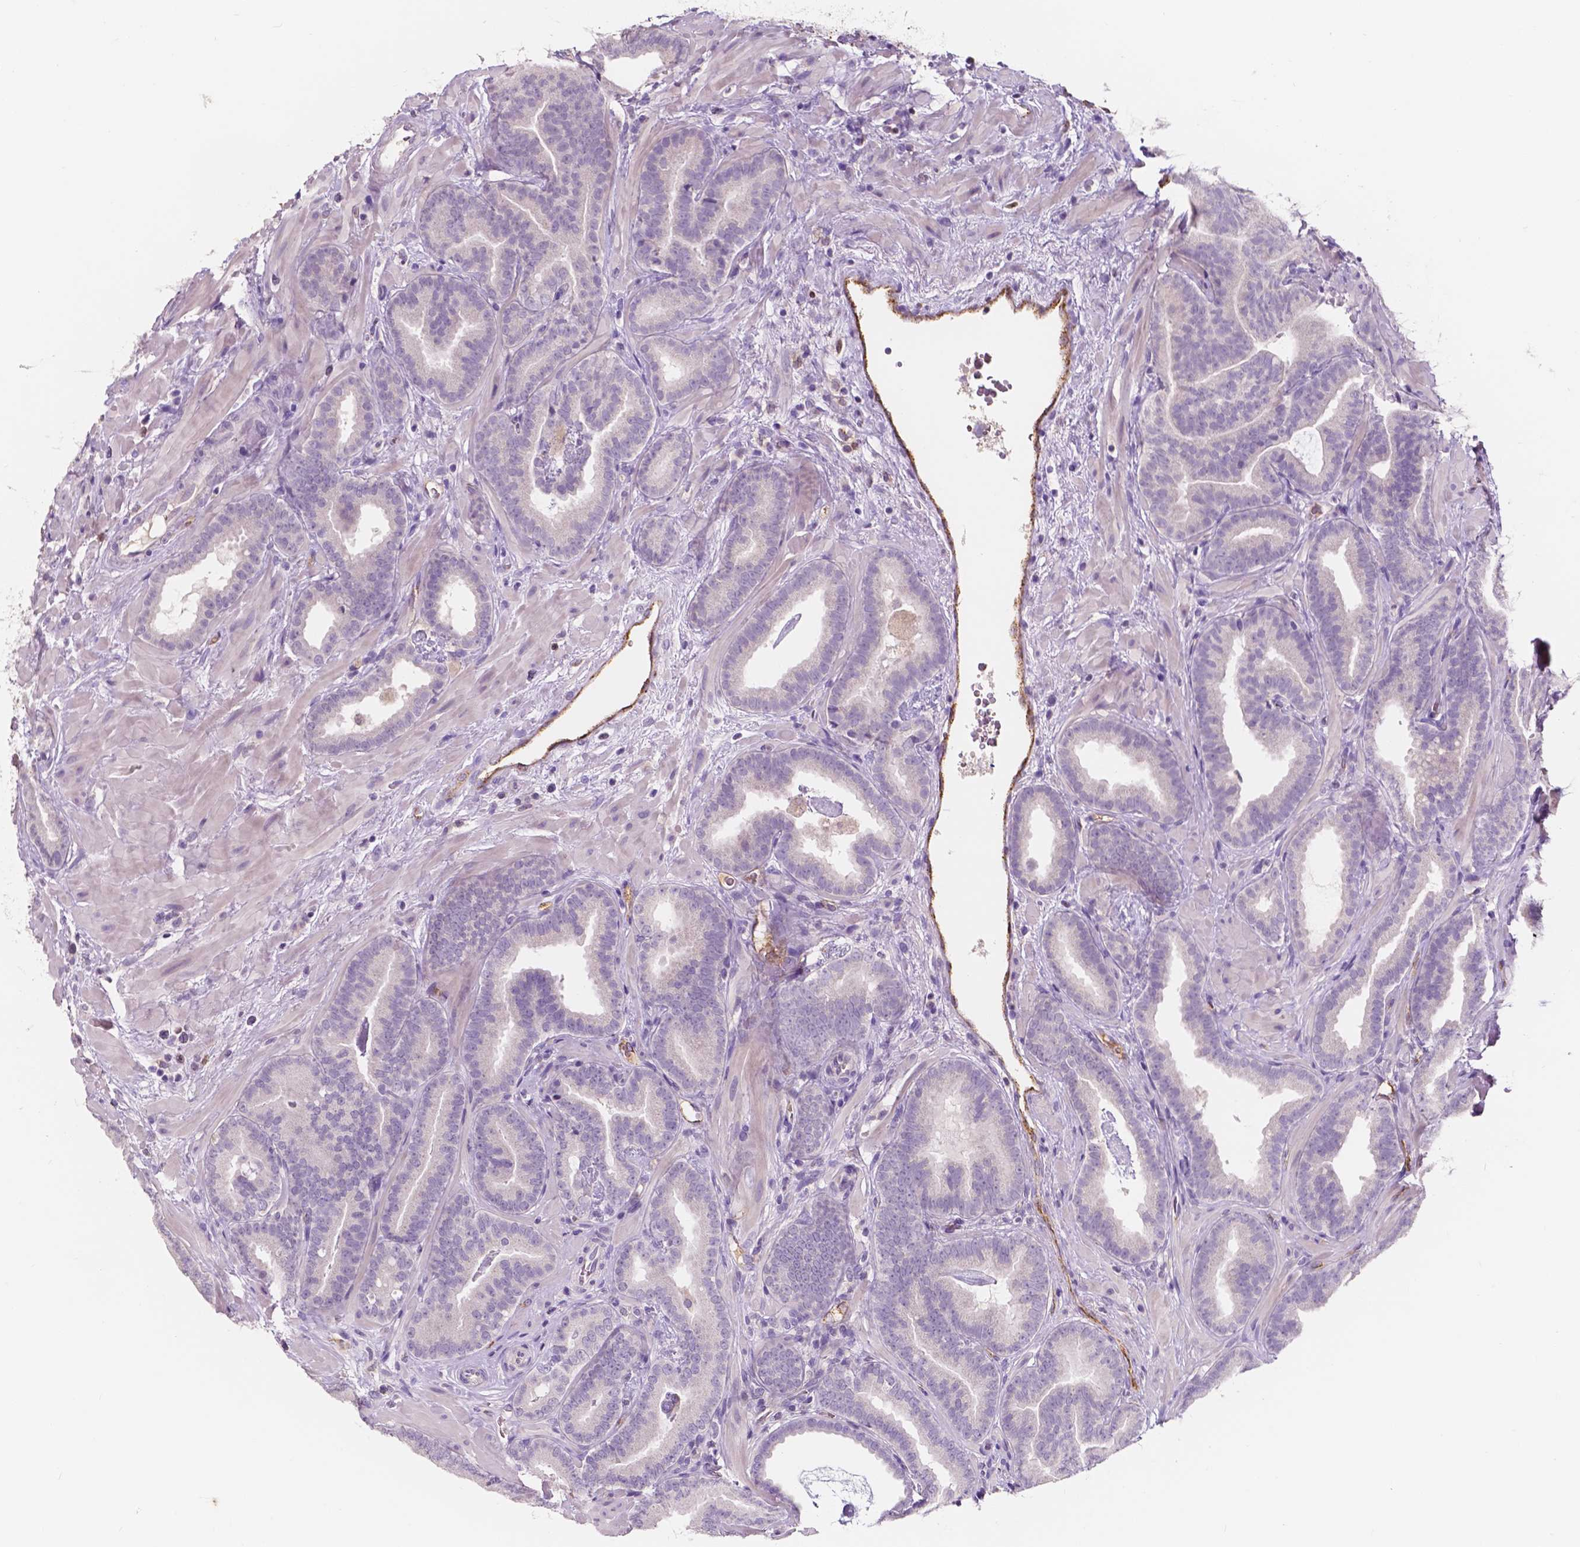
{"staining": {"intensity": "negative", "quantity": "none", "location": "none"}, "tissue": "prostate cancer", "cell_type": "Tumor cells", "image_type": "cancer", "snomed": [{"axis": "morphology", "description": "Adenocarcinoma, Low grade"}, {"axis": "topography", "description": "Prostate"}], "caption": "The histopathology image demonstrates no staining of tumor cells in prostate low-grade adenocarcinoma.", "gene": "SLC22A4", "patient": {"sex": "male", "age": 63}}